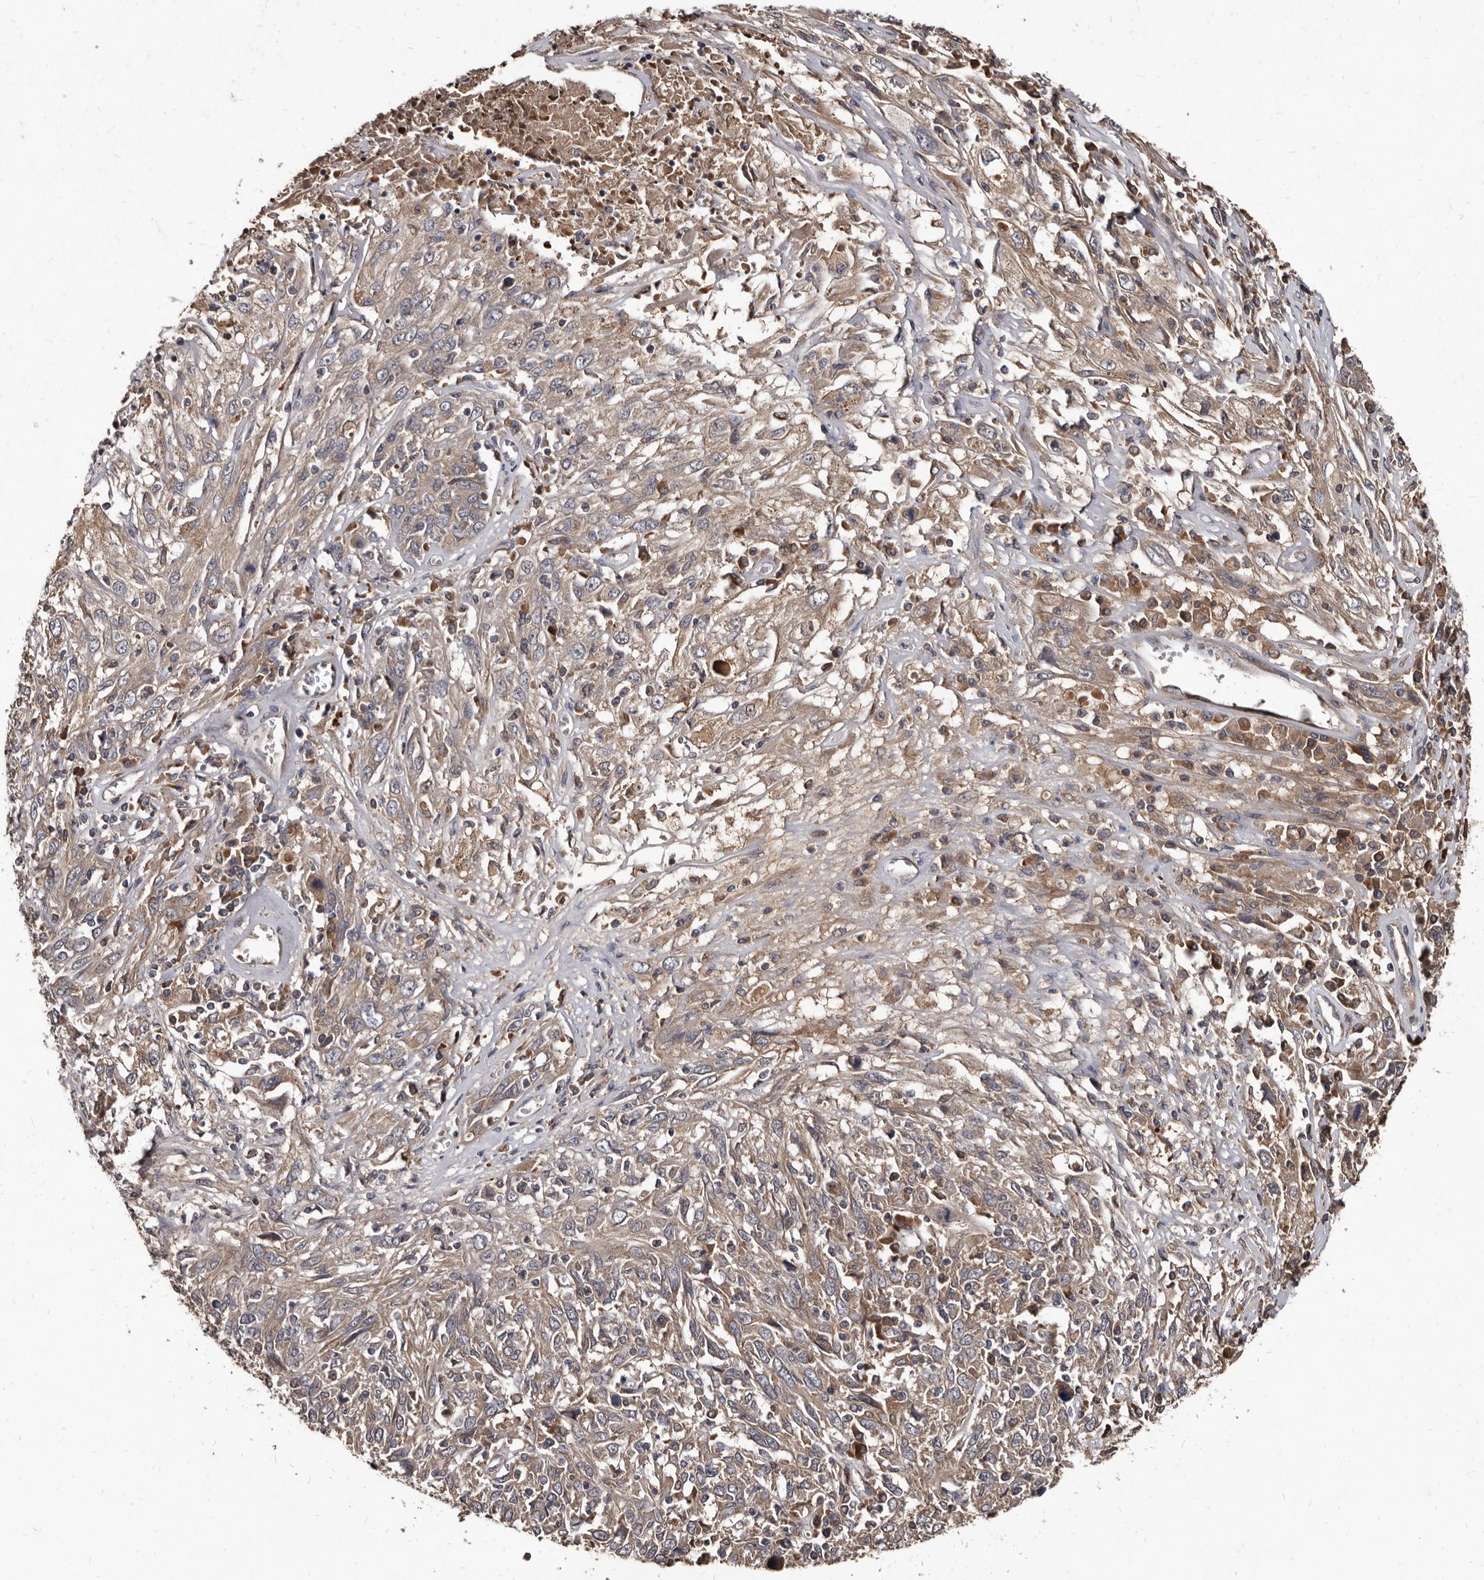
{"staining": {"intensity": "weak", "quantity": "<25%", "location": "cytoplasmic/membranous"}, "tissue": "cervical cancer", "cell_type": "Tumor cells", "image_type": "cancer", "snomed": [{"axis": "morphology", "description": "Squamous cell carcinoma, NOS"}, {"axis": "topography", "description": "Cervix"}], "caption": "There is no significant expression in tumor cells of squamous cell carcinoma (cervical).", "gene": "PMVK", "patient": {"sex": "female", "age": 46}}